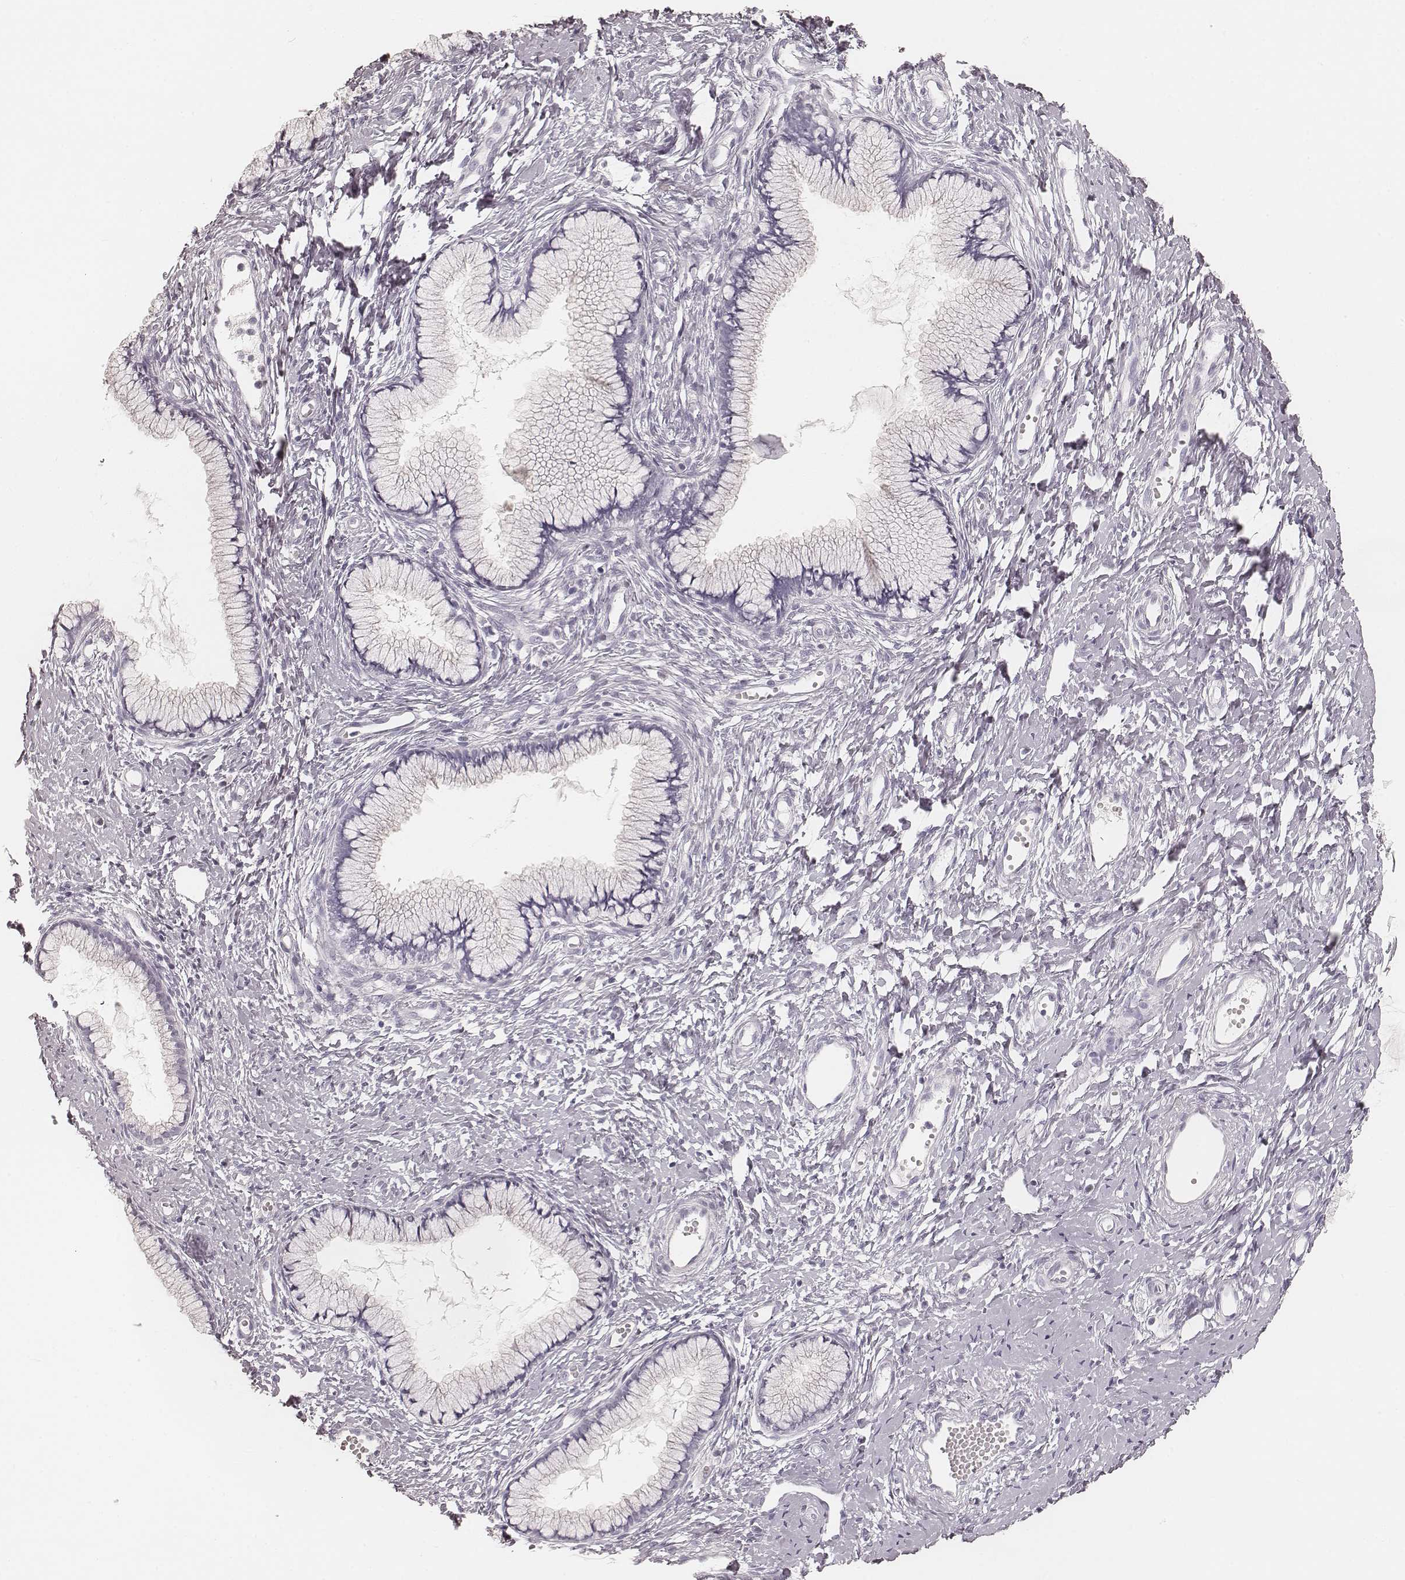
{"staining": {"intensity": "negative", "quantity": "none", "location": "none"}, "tissue": "cervix", "cell_type": "Glandular cells", "image_type": "normal", "snomed": [{"axis": "morphology", "description": "Normal tissue, NOS"}, {"axis": "topography", "description": "Cervix"}], "caption": "Immunohistochemistry photomicrograph of benign human cervix stained for a protein (brown), which demonstrates no staining in glandular cells. (Immunohistochemistry (ihc), brightfield microscopy, high magnification).", "gene": "HNF4G", "patient": {"sex": "female", "age": 40}}